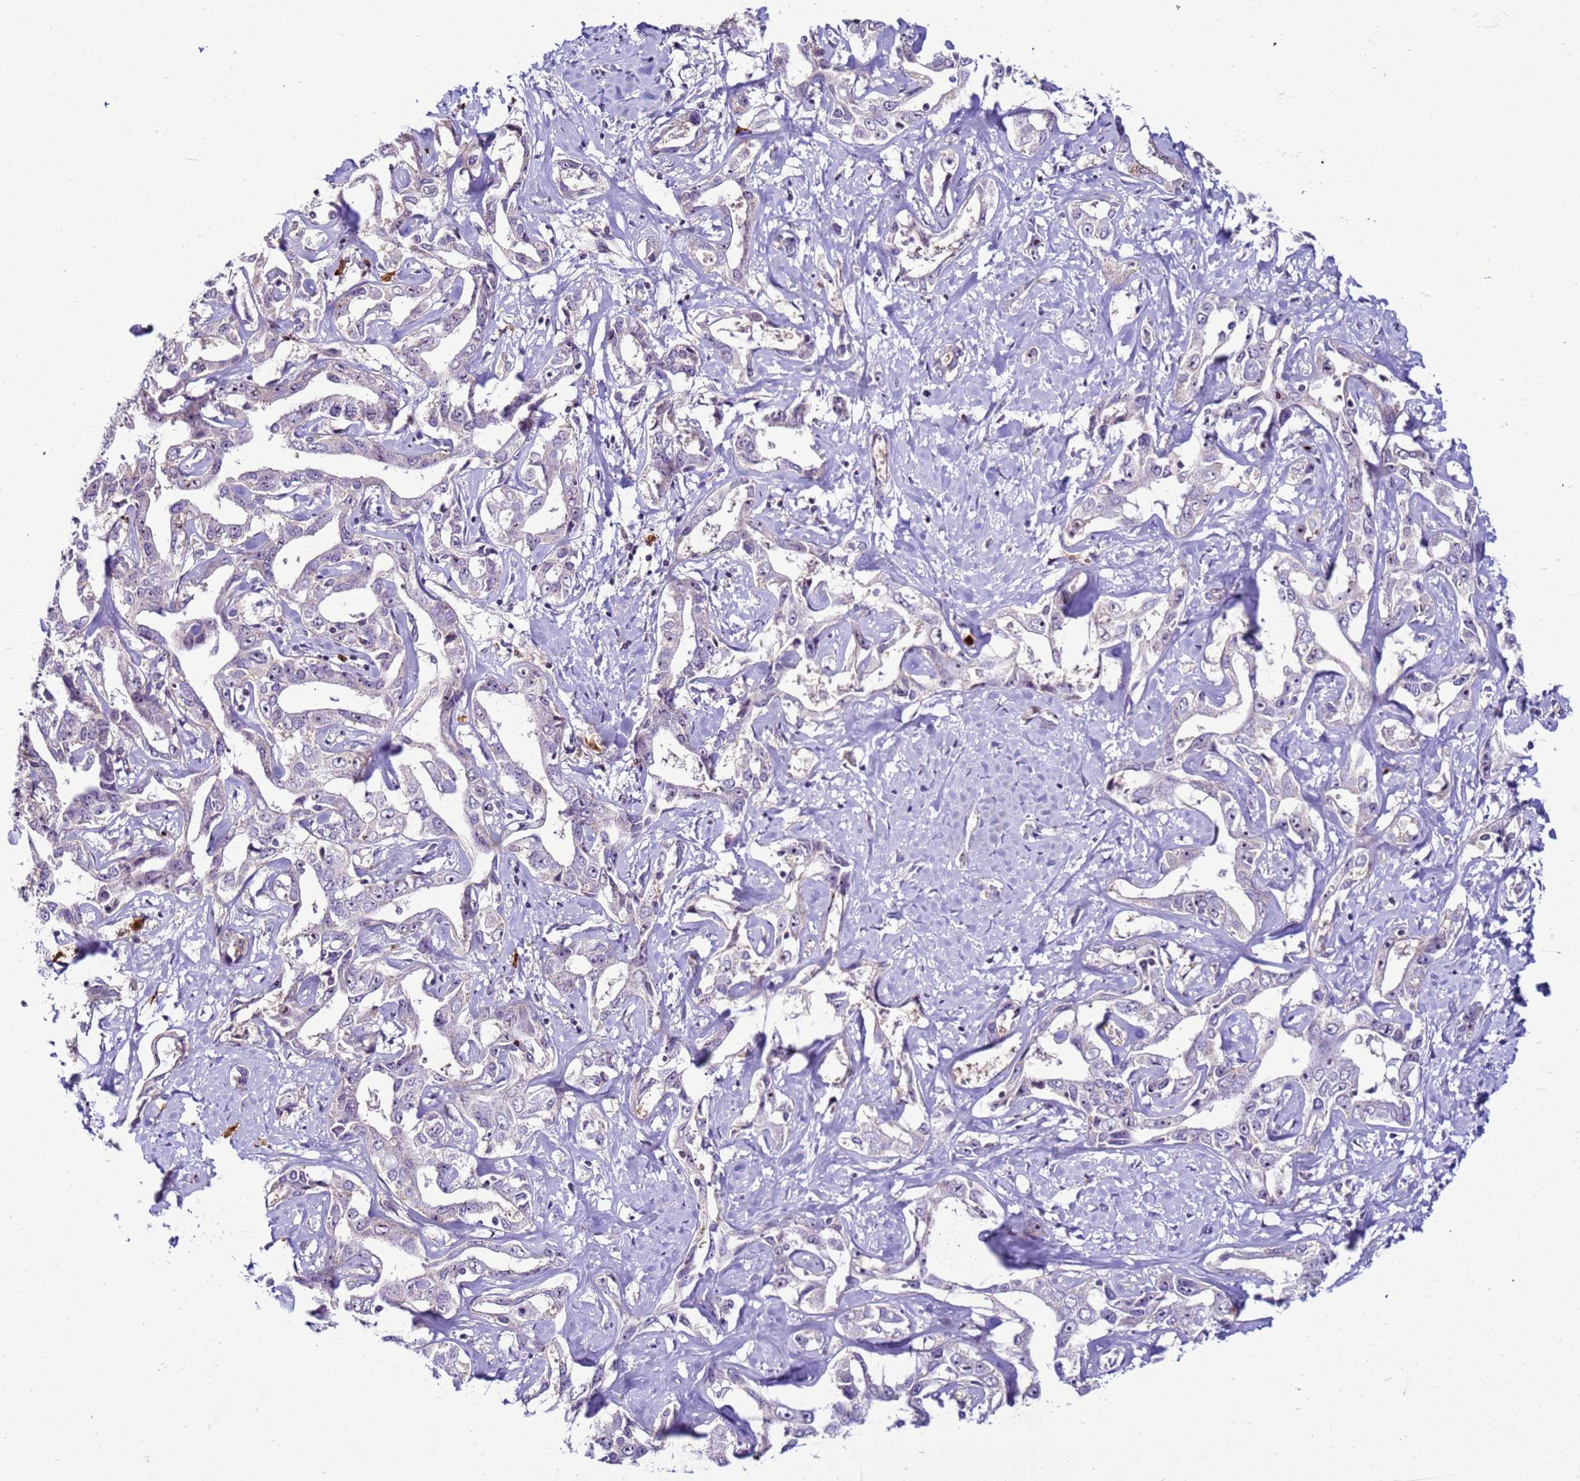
{"staining": {"intensity": "negative", "quantity": "none", "location": "none"}, "tissue": "liver cancer", "cell_type": "Tumor cells", "image_type": "cancer", "snomed": [{"axis": "morphology", "description": "Cholangiocarcinoma"}, {"axis": "topography", "description": "Liver"}], "caption": "Immunohistochemistry (IHC) image of liver cancer stained for a protein (brown), which exhibits no staining in tumor cells.", "gene": "VPS4B", "patient": {"sex": "male", "age": 59}}